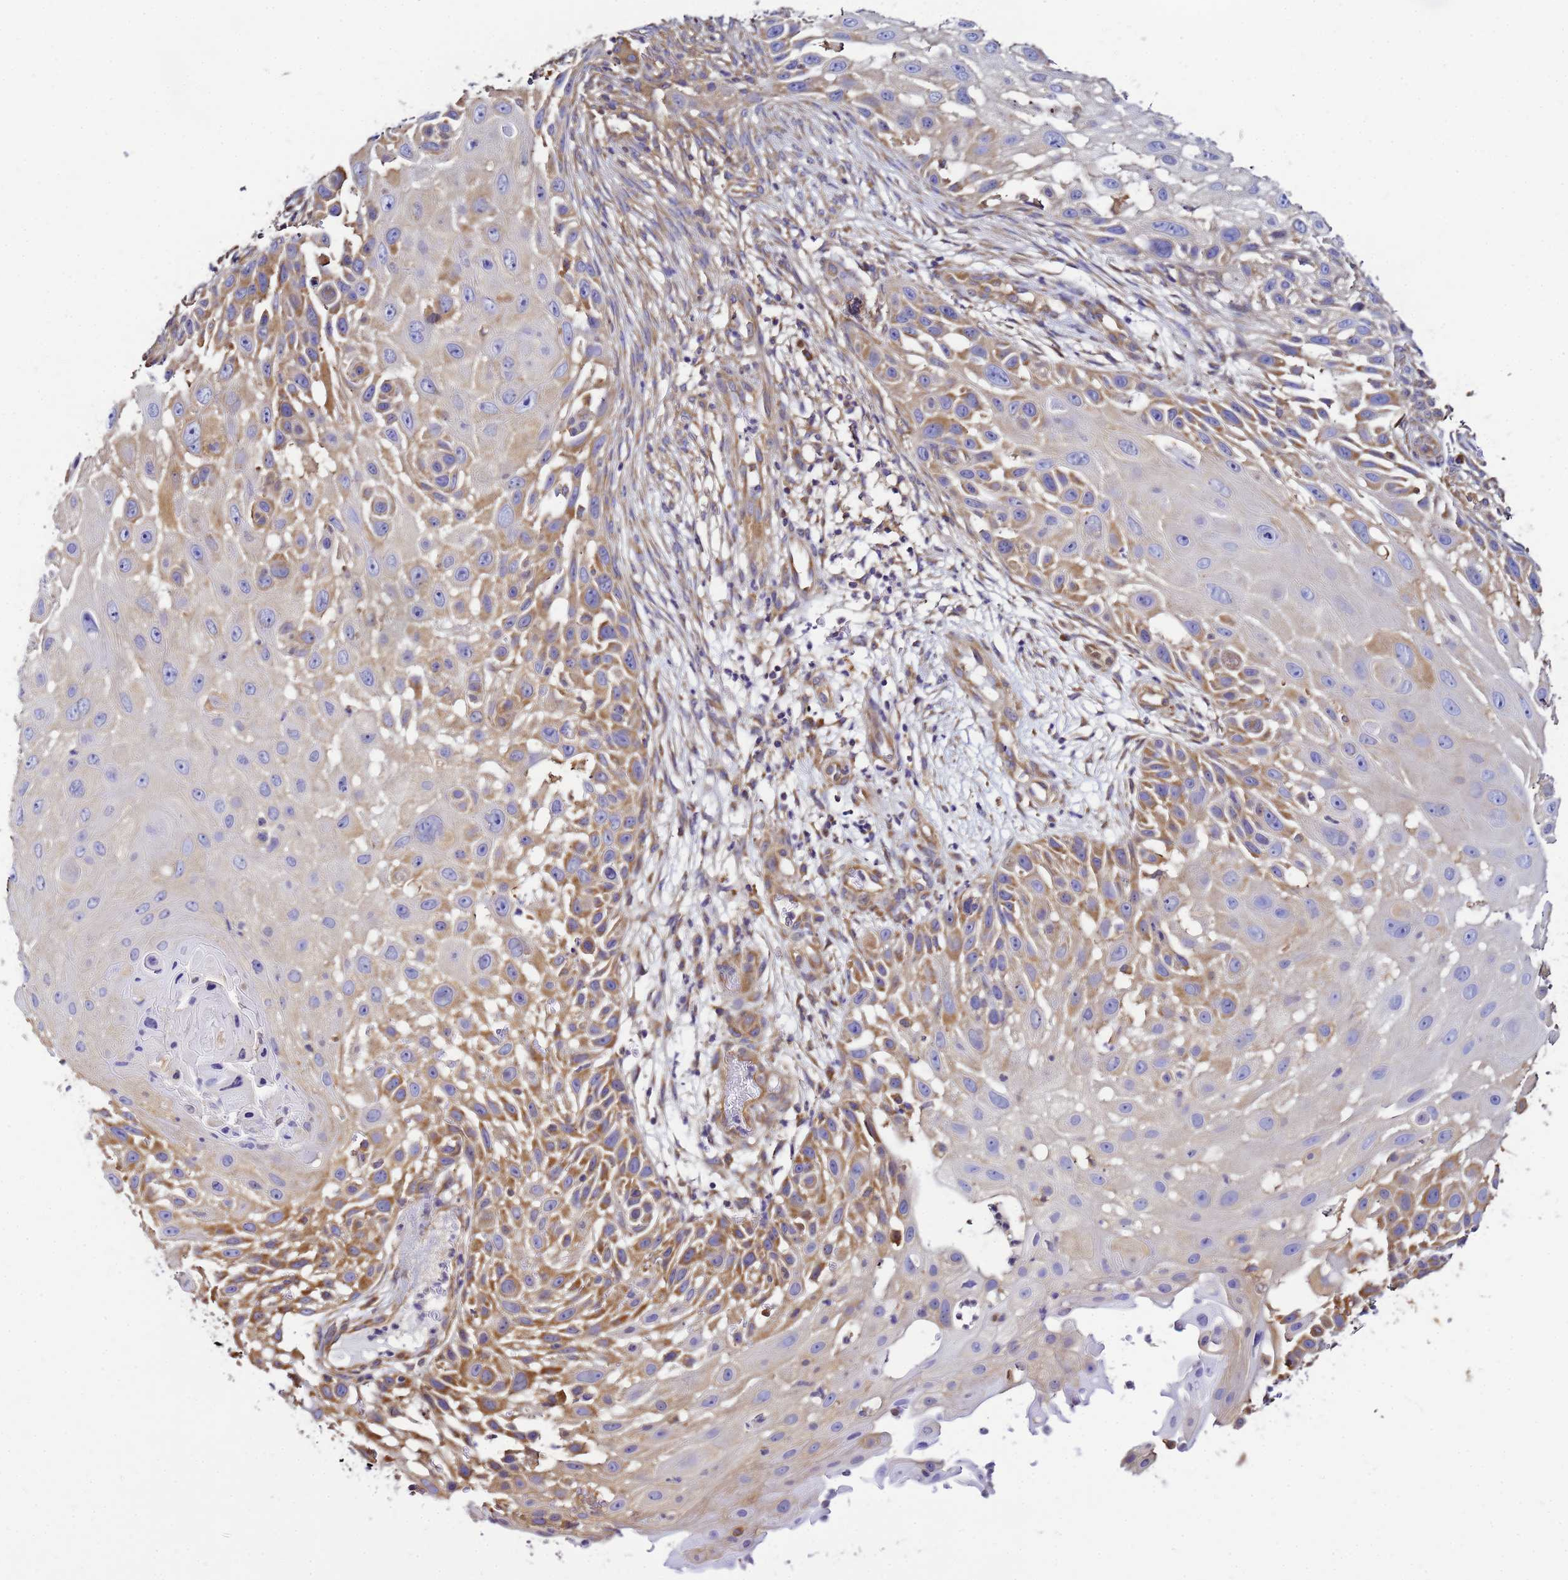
{"staining": {"intensity": "moderate", "quantity": "25%-75%", "location": "cytoplasmic/membranous"}, "tissue": "skin cancer", "cell_type": "Tumor cells", "image_type": "cancer", "snomed": [{"axis": "morphology", "description": "Squamous cell carcinoma, NOS"}, {"axis": "topography", "description": "Skin"}], "caption": "Skin cancer stained with immunohistochemistry demonstrates moderate cytoplasmic/membranous staining in about 25%-75% of tumor cells.", "gene": "NARS1", "patient": {"sex": "female", "age": 44}}